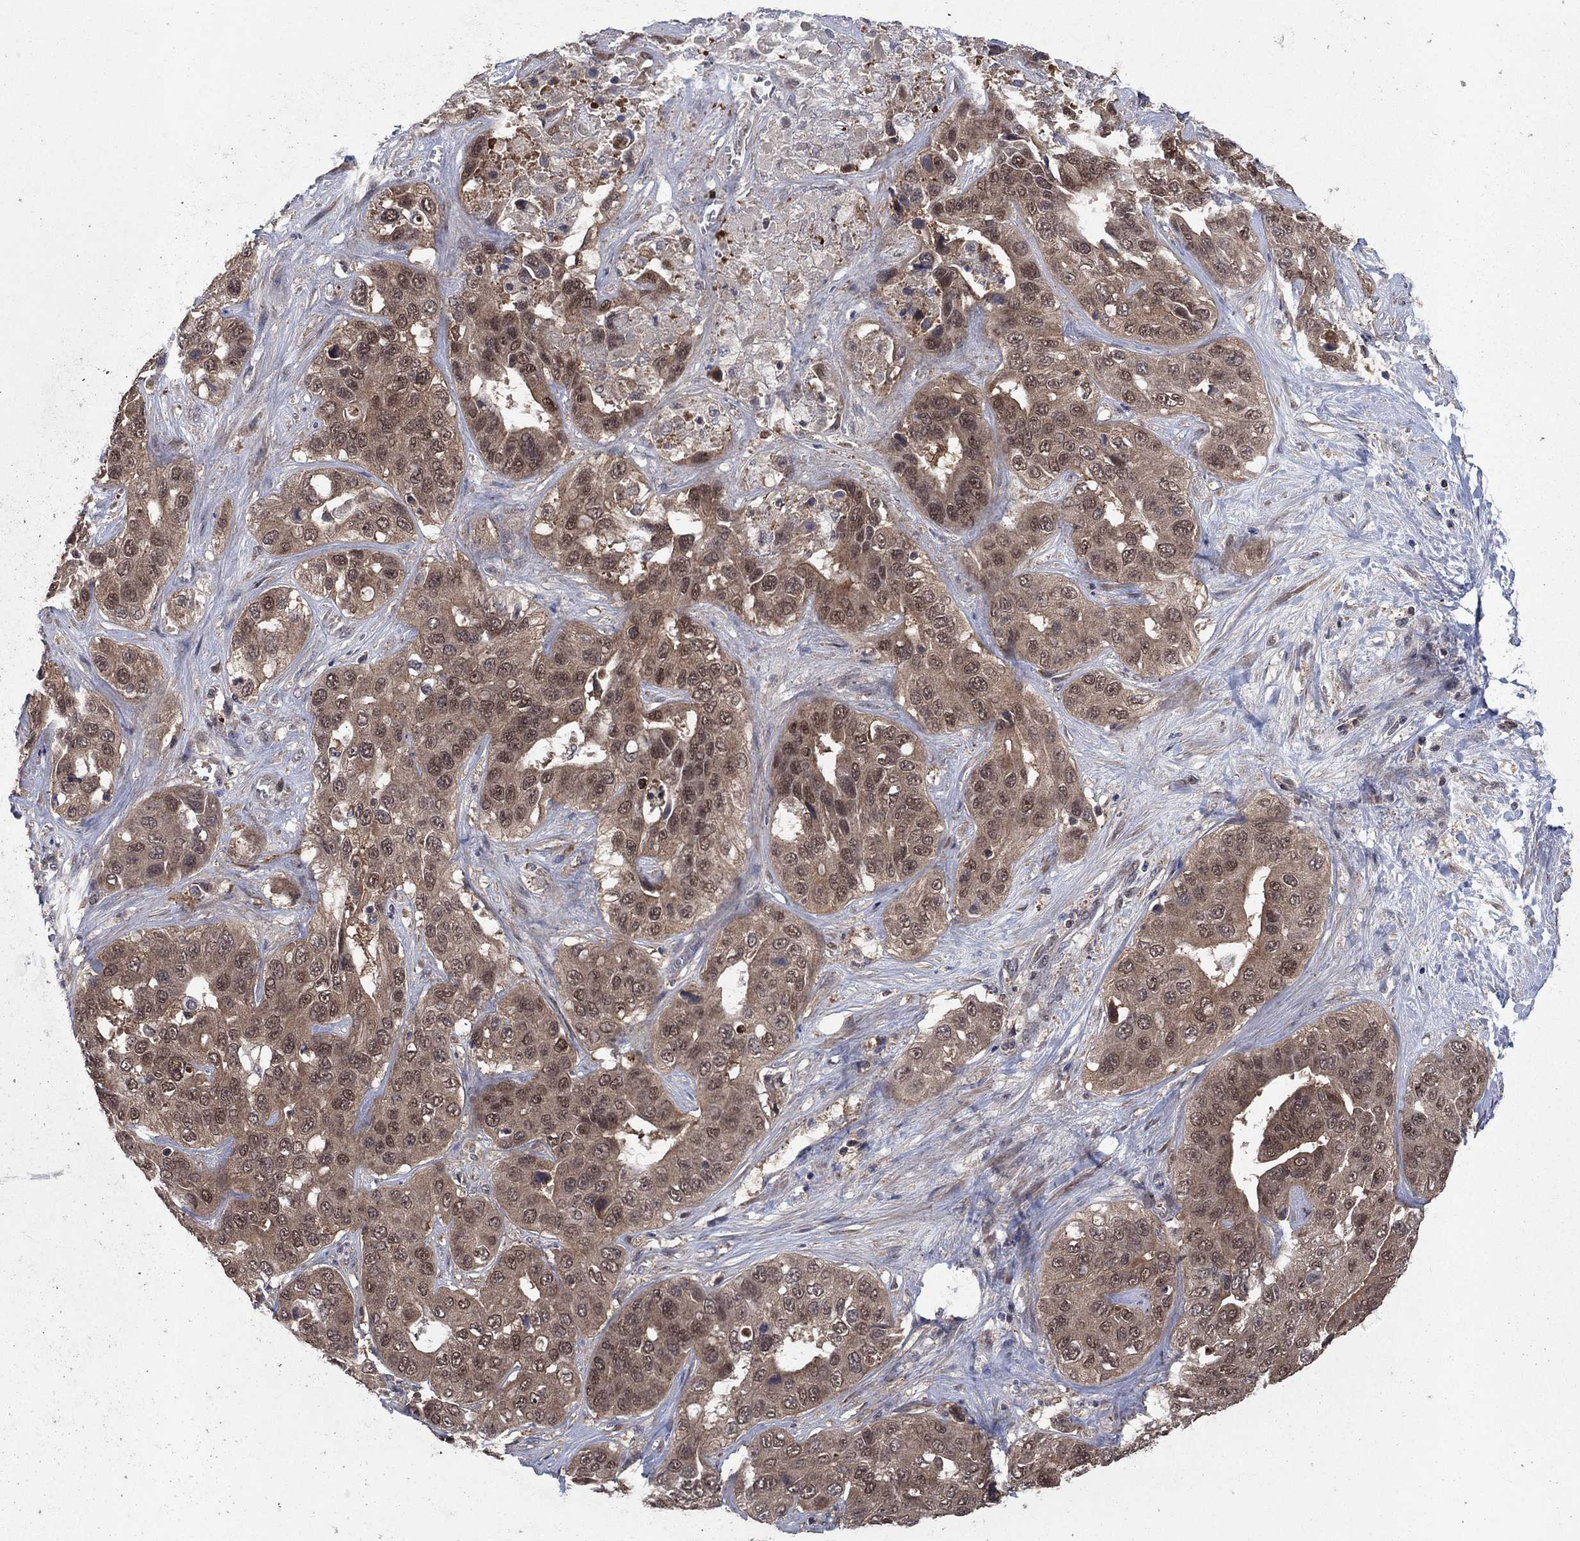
{"staining": {"intensity": "moderate", "quantity": ">75%", "location": "cytoplasmic/membranous,nuclear"}, "tissue": "liver cancer", "cell_type": "Tumor cells", "image_type": "cancer", "snomed": [{"axis": "morphology", "description": "Cholangiocarcinoma"}, {"axis": "topography", "description": "Liver"}], "caption": "Immunohistochemical staining of human liver cholangiocarcinoma reveals moderate cytoplasmic/membranous and nuclear protein staining in approximately >75% of tumor cells.", "gene": "IAH1", "patient": {"sex": "female", "age": 52}}